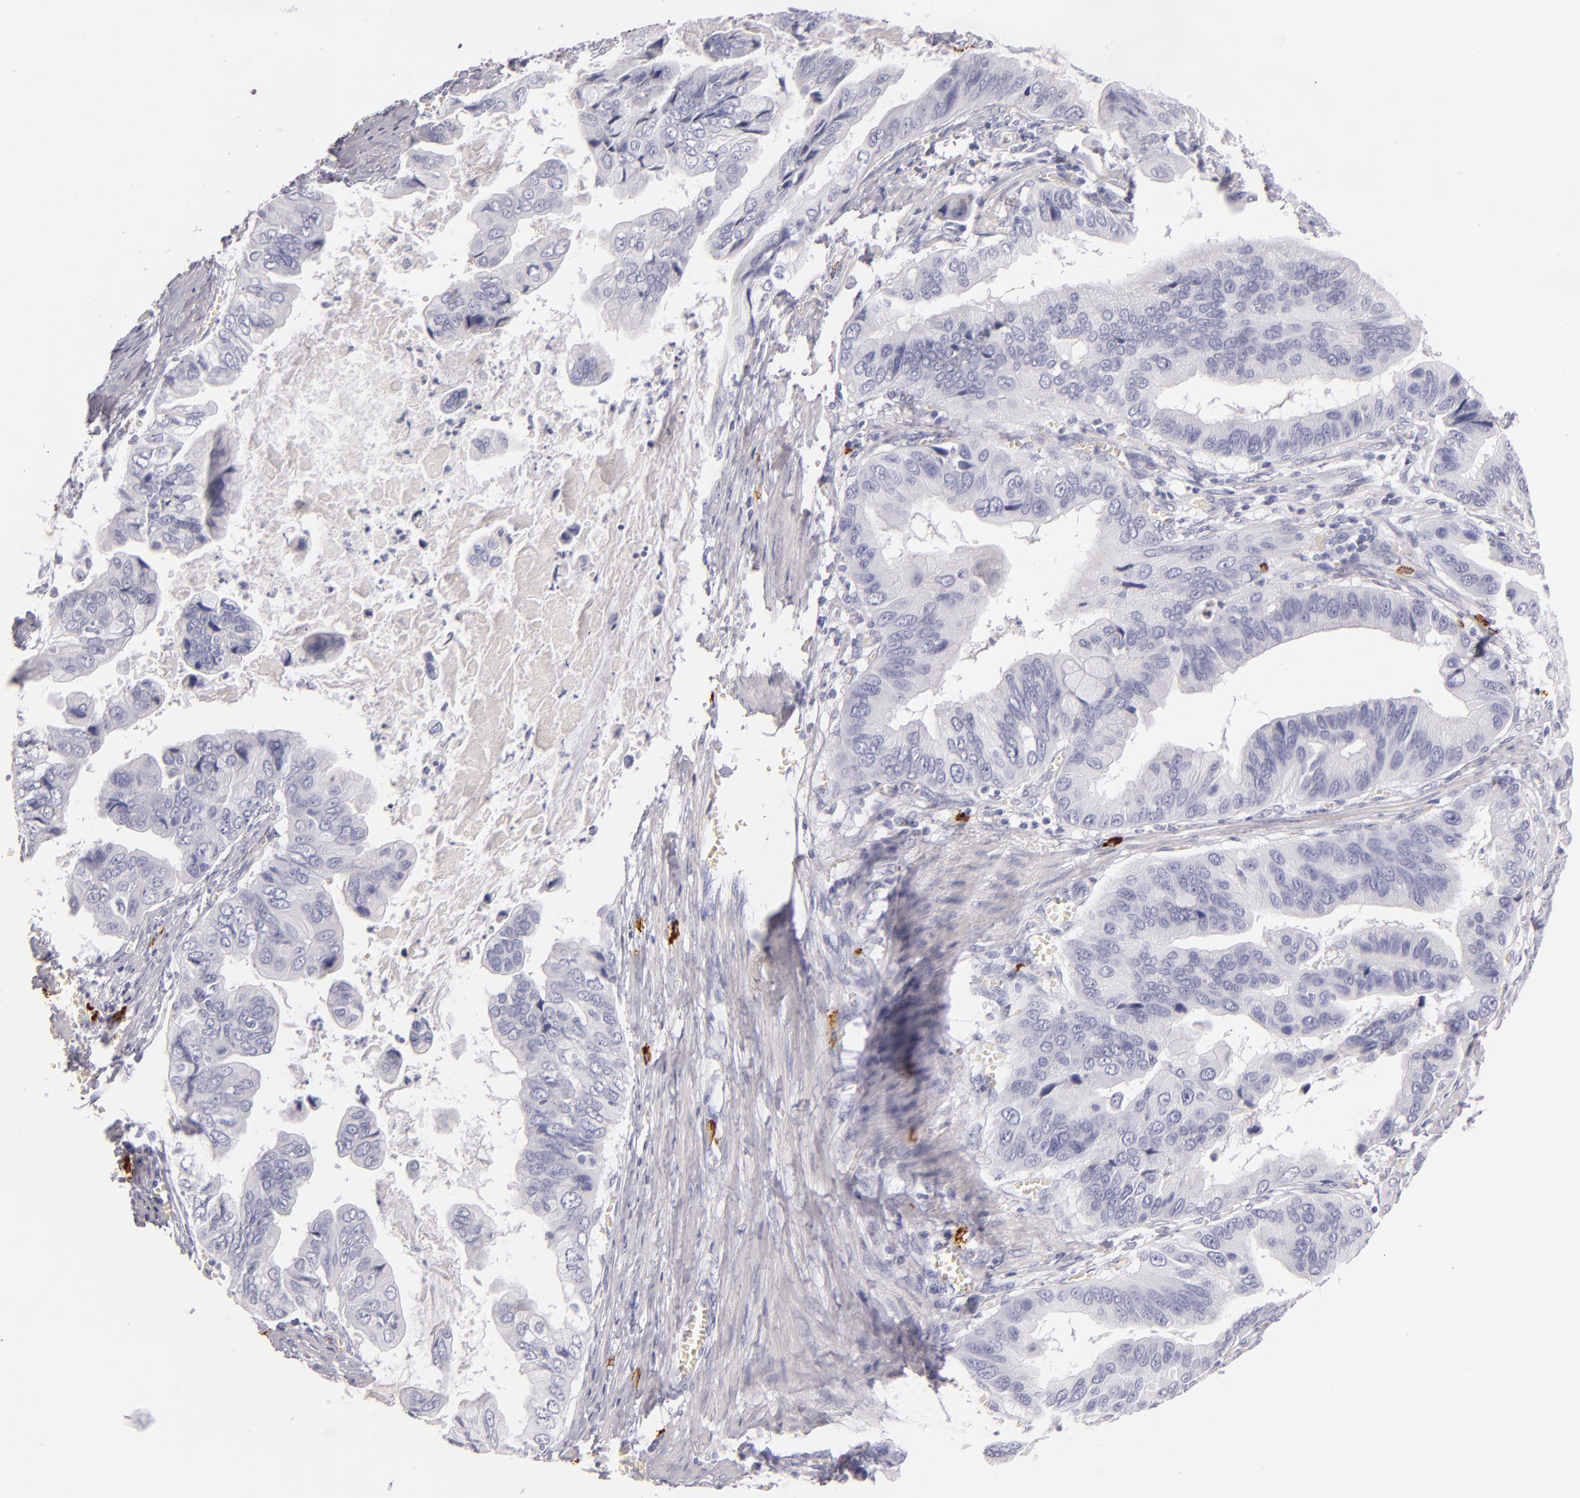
{"staining": {"intensity": "negative", "quantity": "none", "location": "none"}, "tissue": "stomach cancer", "cell_type": "Tumor cells", "image_type": "cancer", "snomed": [{"axis": "morphology", "description": "Adenocarcinoma, NOS"}, {"axis": "topography", "description": "Stomach, upper"}], "caption": "This is an immunohistochemistry (IHC) image of adenocarcinoma (stomach). There is no positivity in tumor cells.", "gene": "TPSD1", "patient": {"sex": "male", "age": 80}}